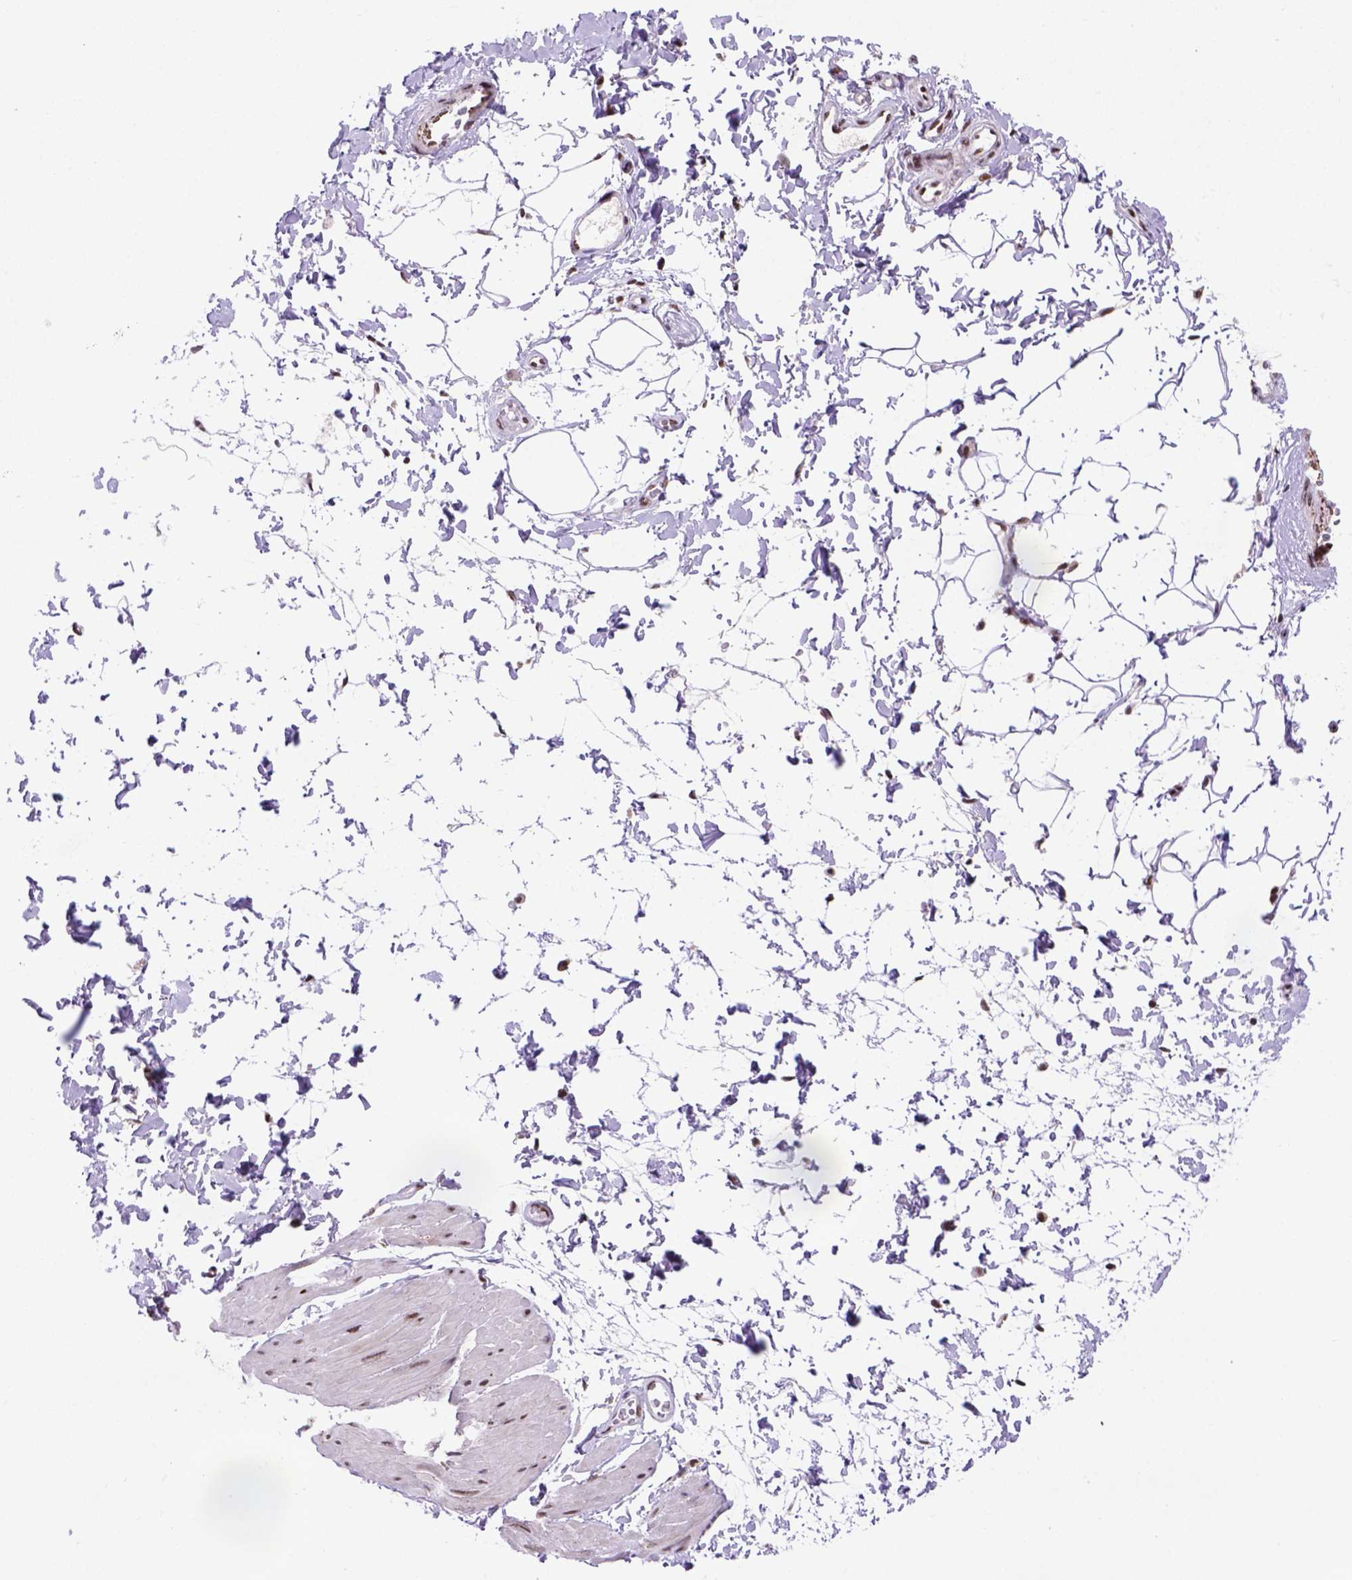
{"staining": {"intensity": "strong", "quantity": ">75%", "location": "nuclear"}, "tissue": "adipose tissue", "cell_type": "Adipocytes", "image_type": "normal", "snomed": [{"axis": "morphology", "description": "Normal tissue, NOS"}, {"axis": "topography", "description": "Smooth muscle"}, {"axis": "topography", "description": "Peripheral nerve tissue"}], "caption": "A high amount of strong nuclear staining is present in approximately >75% of adipocytes in unremarkable adipose tissue.", "gene": "NSMCE2", "patient": {"sex": "male", "age": 58}}